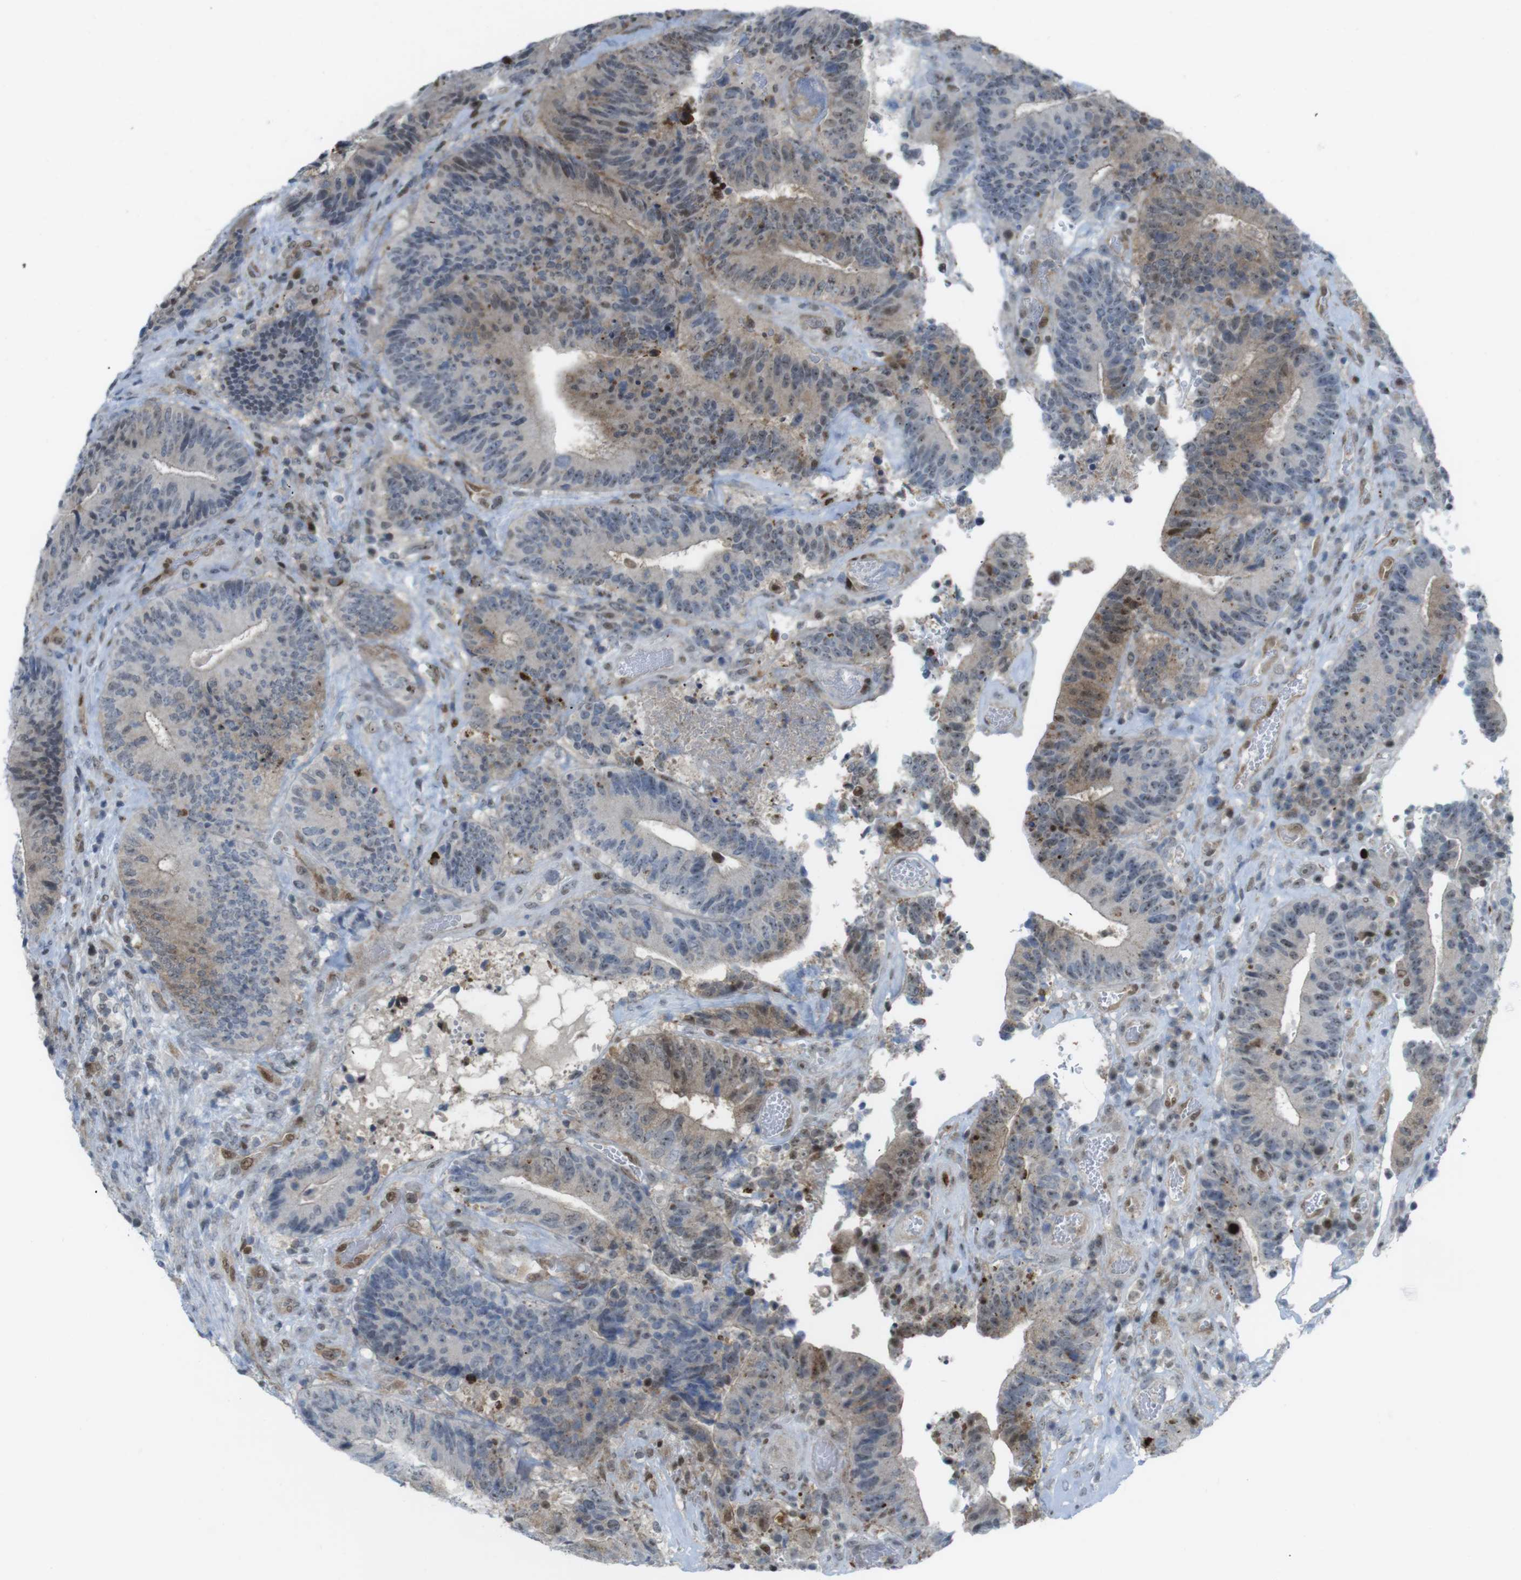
{"staining": {"intensity": "weak", "quantity": "25%-75%", "location": "cytoplasmic/membranous,nuclear"}, "tissue": "colorectal cancer", "cell_type": "Tumor cells", "image_type": "cancer", "snomed": [{"axis": "morphology", "description": "Adenocarcinoma, NOS"}, {"axis": "topography", "description": "Rectum"}], "caption": "IHC photomicrograph of colorectal adenocarcinoma stained for a protein (brown), which exhibits low levels of weak cytoplasmic/membranous and nuclear expression in about 25%-75% of tumor cells.", "gene": "UBB", "patient": {"sex": "male", "age": 72}}